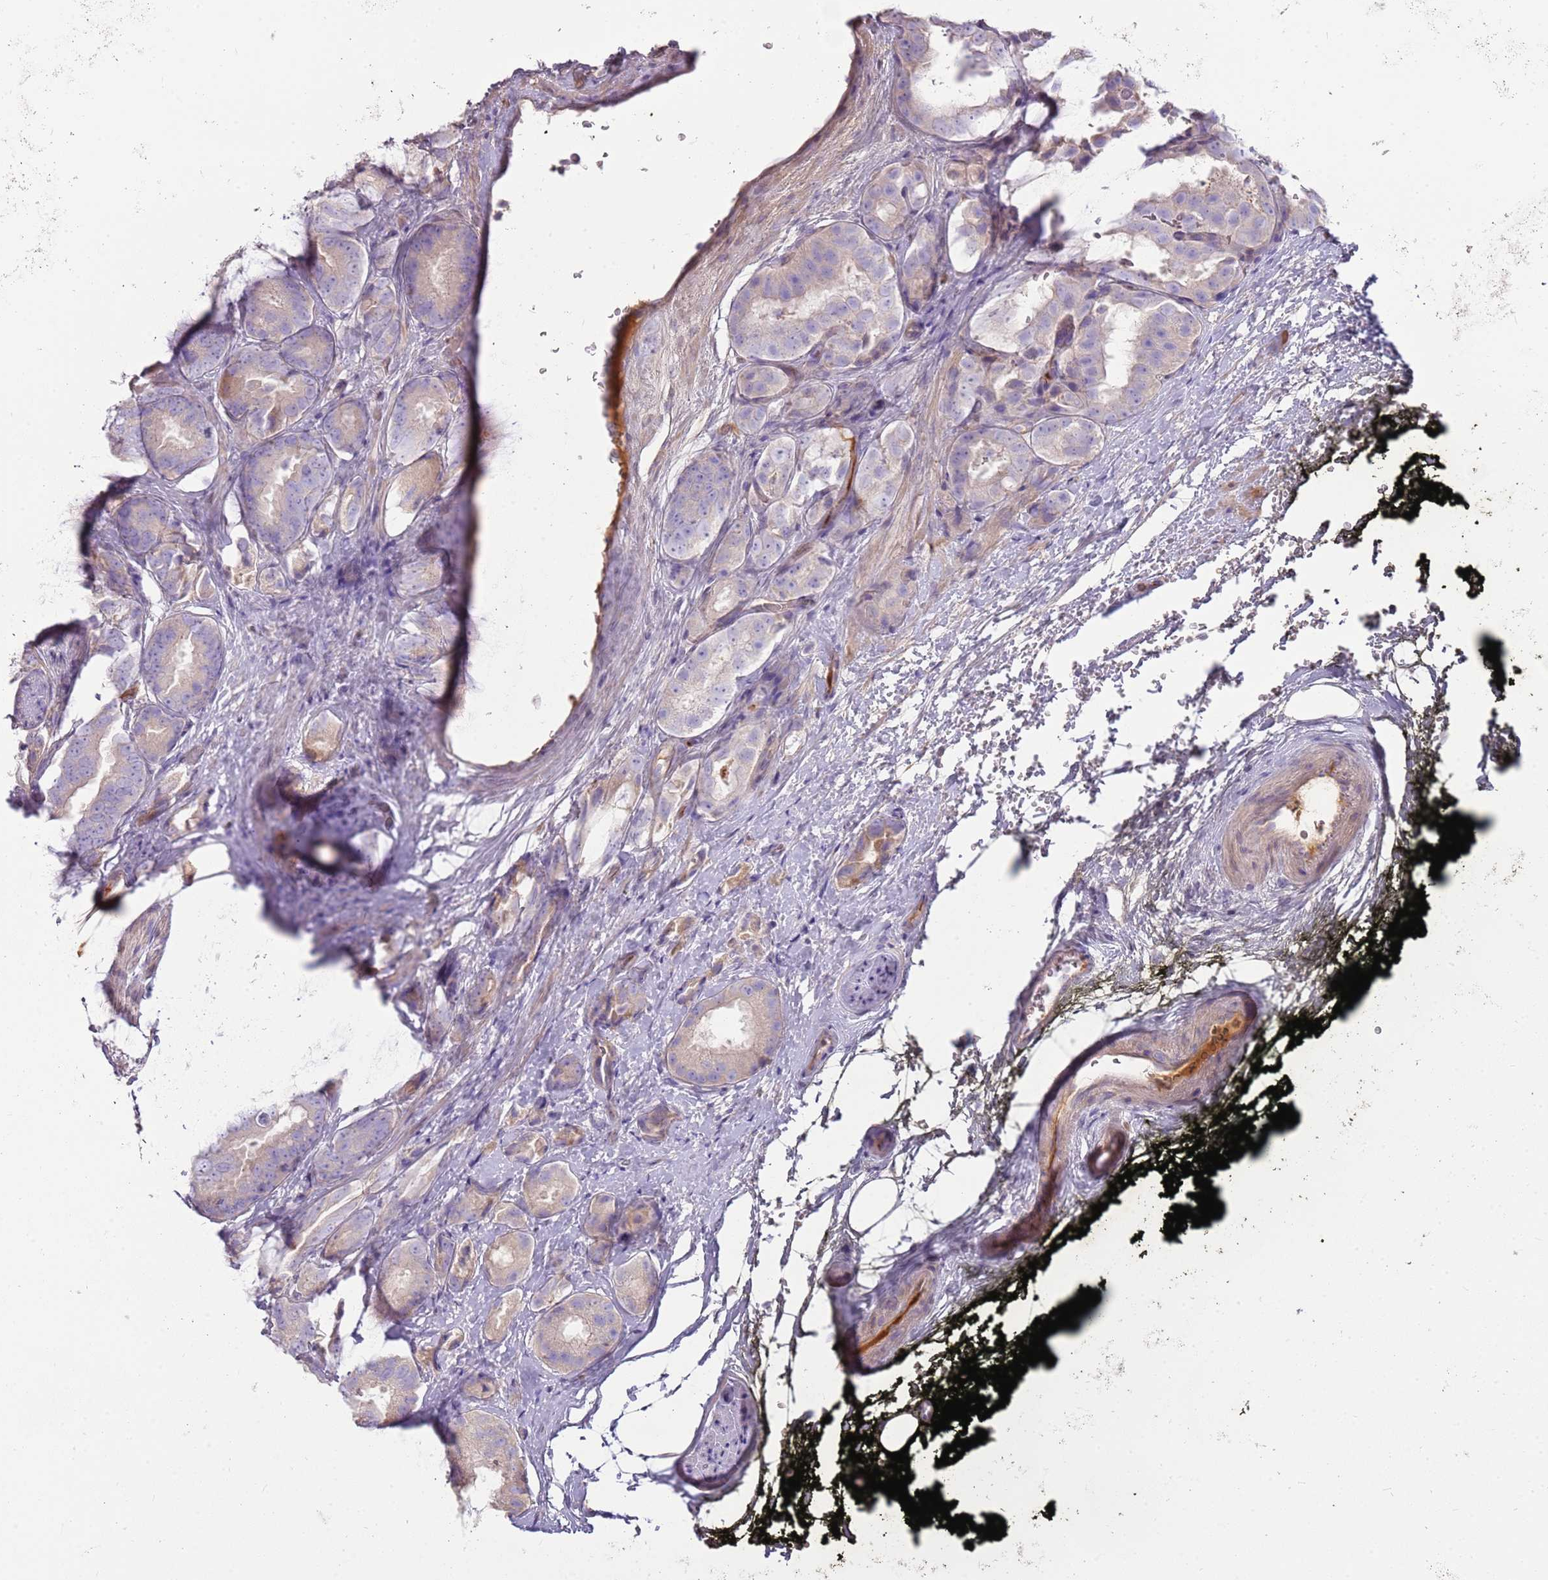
{"staining": {"intensity": "negative", "quantity": "none", "location": "none"}, "tissue": "prostate cancer", "cell_type": "Tumor cells", "image_type": "cancer", "snomed": [{"axis": "morphology", "description": "Adenocarcinoma, High grade"}, {"axis": "topography", "description": "Prostate"}], "caption": "IHC photomicrograph of human high-grade adenocarcinoma (prostate) stained for a protein (brown), which demonstrates no expression in tumor cells.", "gene": "MCUB", "patient": {"sex": "male", "age": 71}}